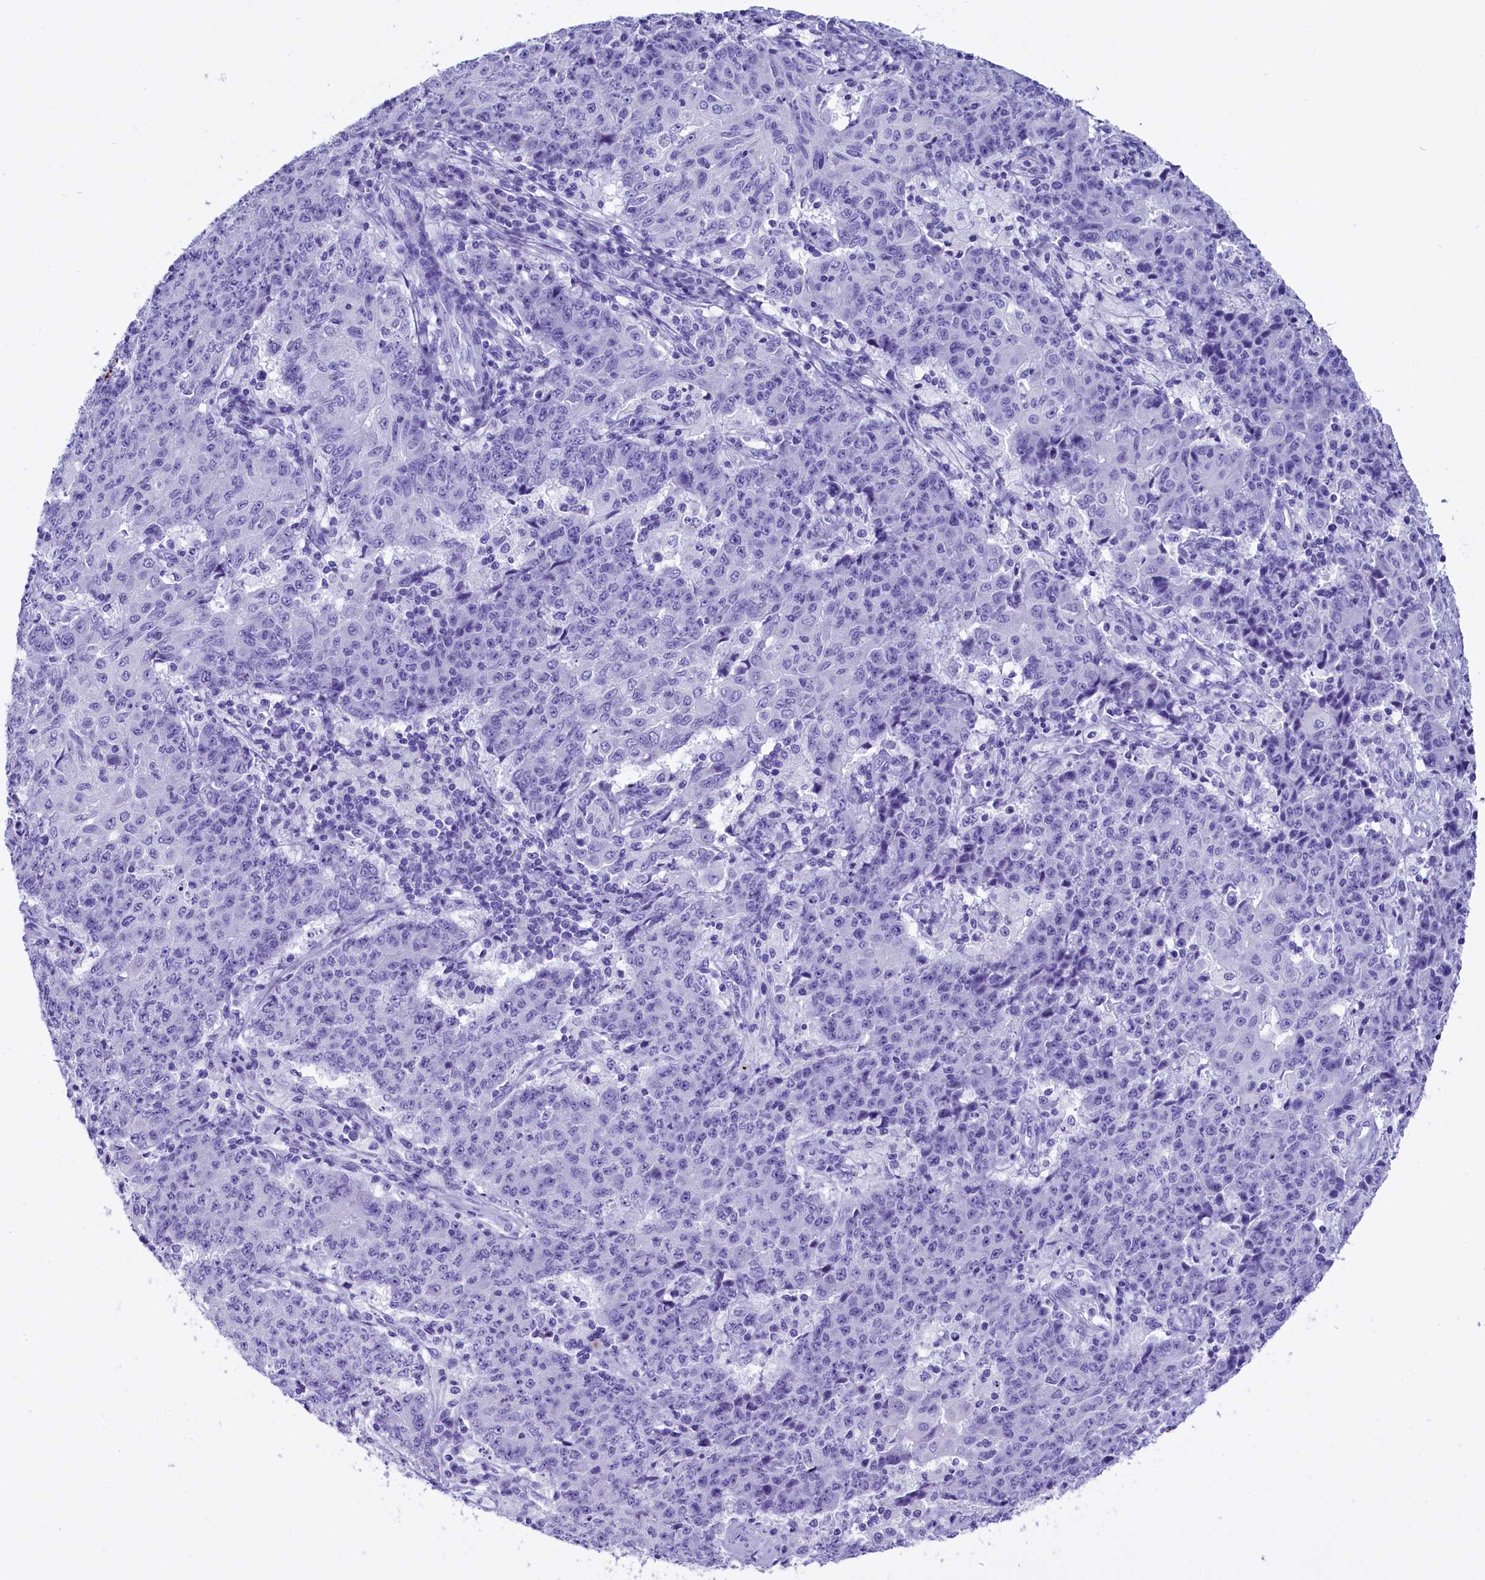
{"staining": {"intensity": "negative", "quantity": "none", "location": "none"}, "tissue": "ovarian cancer", "cell_type": "Tumor cells", "image_type": "cancer", "snomed": [{"axis": "morphology", "description": "Carcinoma, endometroid"}, {"axis": "topography", "description": "Ovary"}], "caption": "DAB (3,3'-diaminobenzidine) immunohistochemical staining of human ovarian cancer (endometroid carcinoma) demonstrates no significant positivity in tumor cells.", "gene": "CLC", "patient": {"sex": "female", "age": 42}}